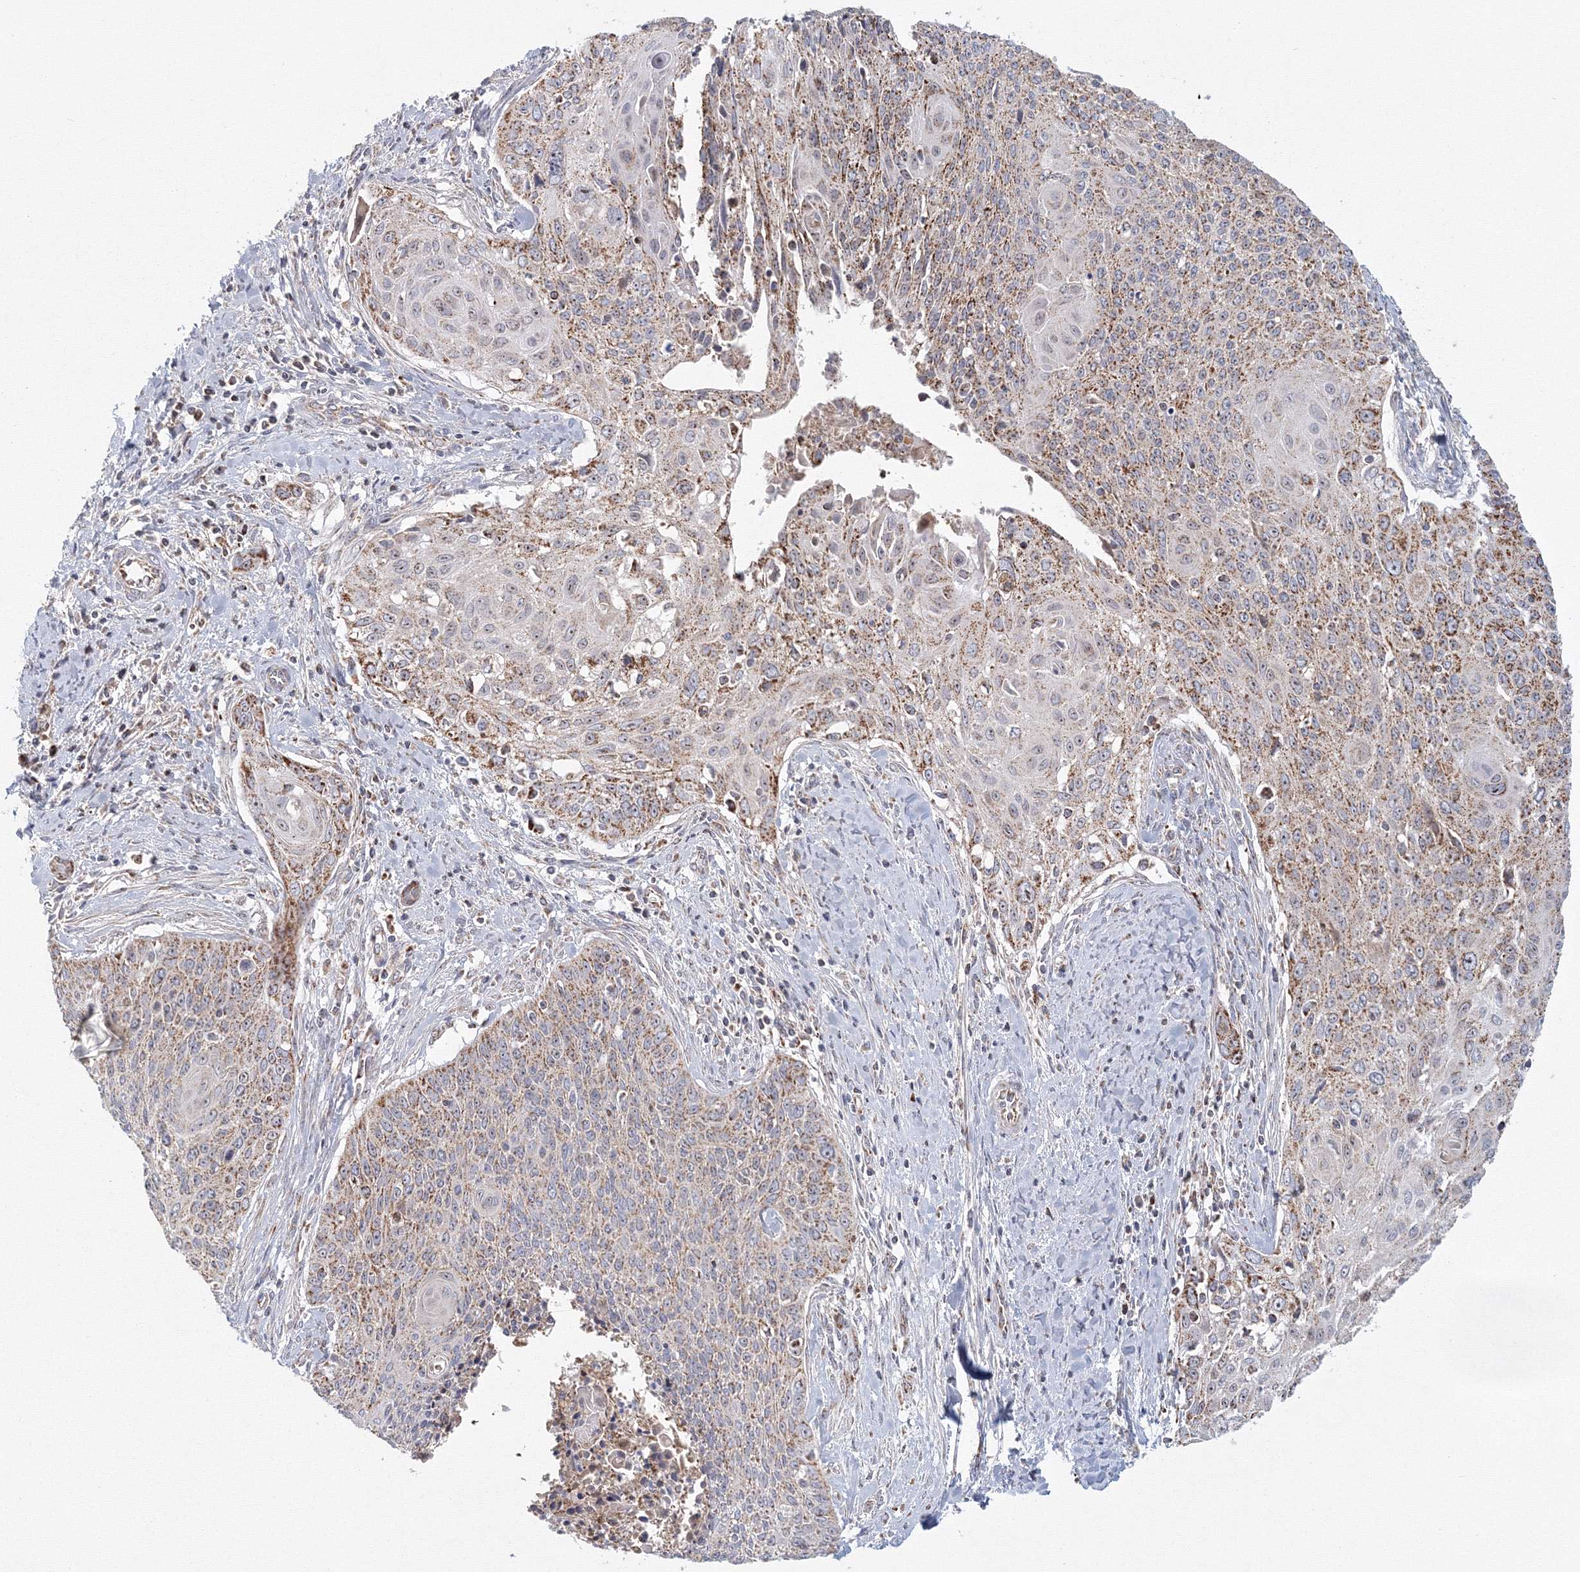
{"staining": {"intensity": "moderate", "quantity": ">75%", "location": "cytoplasmic/membranous"}, "tissue": "cervical cancer", "cell_type": "Tumor cells", "image_type": "cancer", "snomed": [{"axis": "morphology", "description": "Squamous cell carcinoma, NOS"}, {"axis": "topography", "description": "Cervix"}], "caption": "Protein positivity by immunohistochemistry (IHC) exhibits moderate cytoplasmic/membranous expression in approximately >75% of tumor cells in cervical cancer.", "gene": "GRPEL1", "patient": {"sex": "female", "age": 55}}